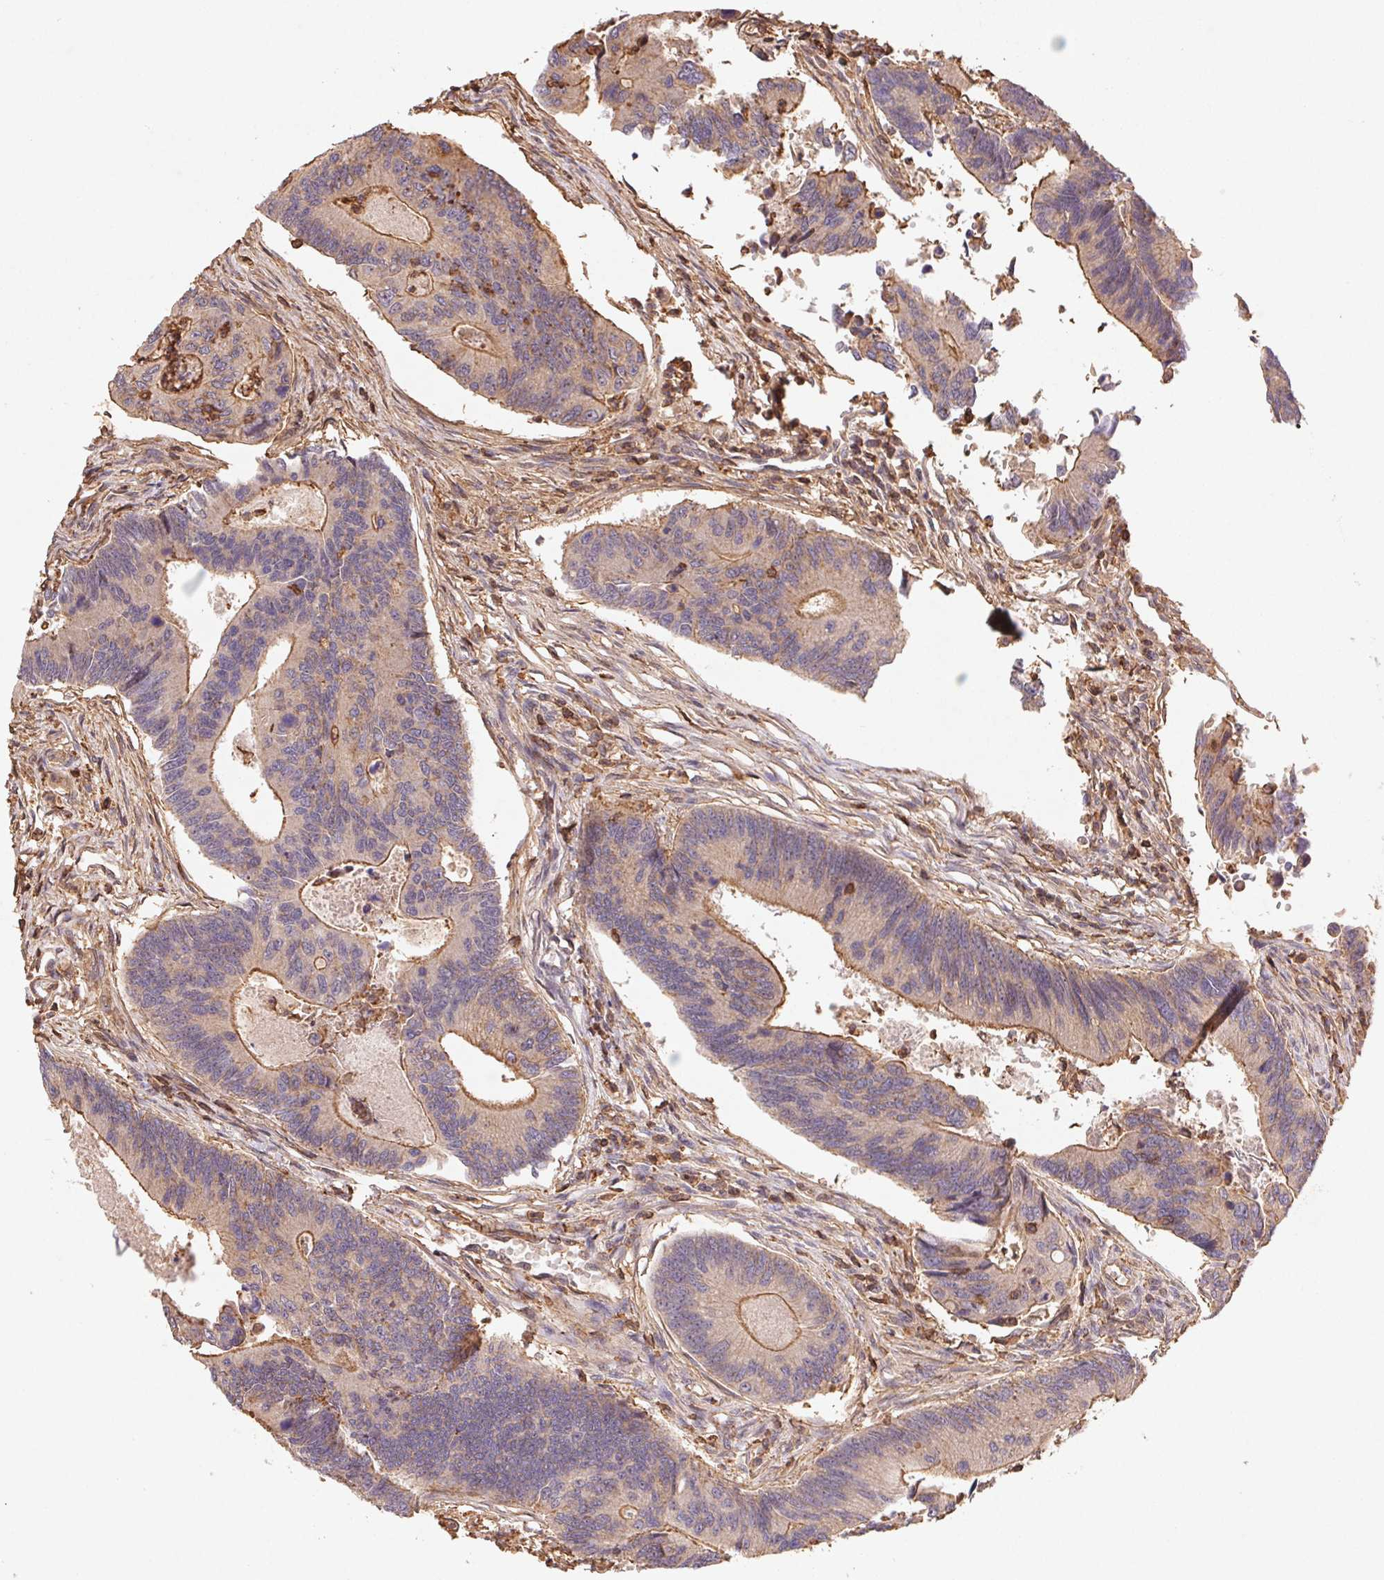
{"staining": {"intensity": "moderate", "quantity": "25%-75%", "location": "cytoplasmic/membranous"}, "tissue": "colorectal cancer", "cell_type": "Tumor cells", "image_type": "cancer", "snomed": [{"axis": "morphology", "description": "Adenocarcinoma, NOS"}, {"axis": "topography", "description": "Colon"}], "caption": "DAB immunohistochemical staining of human colorectal cancer displays moderate cytoplasmic/membranous protein positivity in approximately 25%-75% of tumor cells.", "gene": "ATG10", "patient": {"sex": "female", "age": 67}}